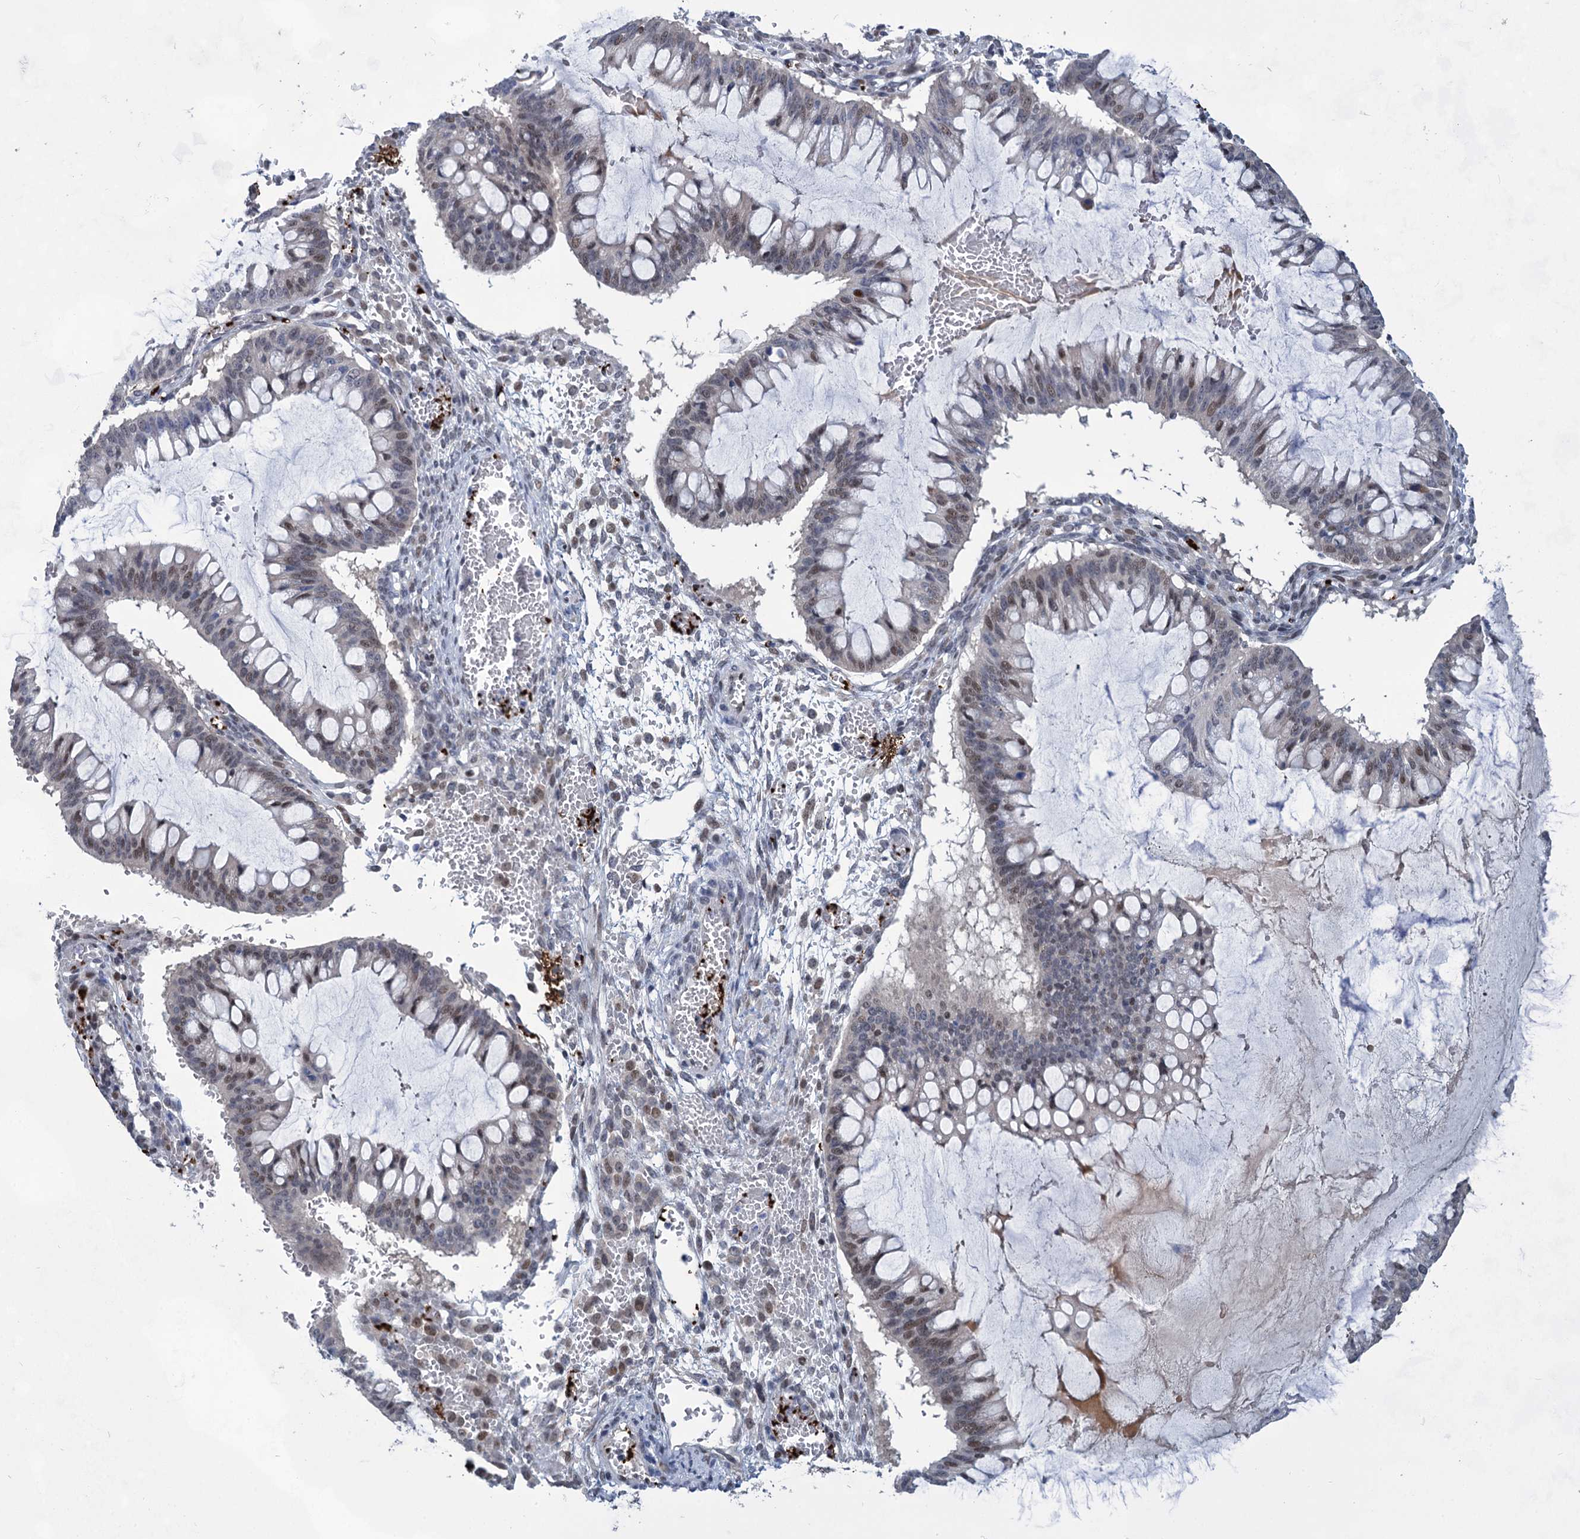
{"staining": {"intensity": "weak", "quantity": "25%-75%", "location": "nuclear"}, "tissue": "ovarian cancer", "cell_type": "Tumor cells", "image_type": "cancer", "snomed": [{"axis": "morphology", "description": "Cystadenocarcinoma, mucinous, NOS"}, {"axis": "topography", "description": "Ovary"}], "caption": "Weak nuclear expression is present in about 25%-75% of tumor cells in ovarian mucinous cystadenocarcinoma. (DAB (3,3'-diaminobenzidine) IHC, brown staining for protein, blue staining for nuclei).", "gene": "MON2", "patient": {"sex": "female", "age": 73}}